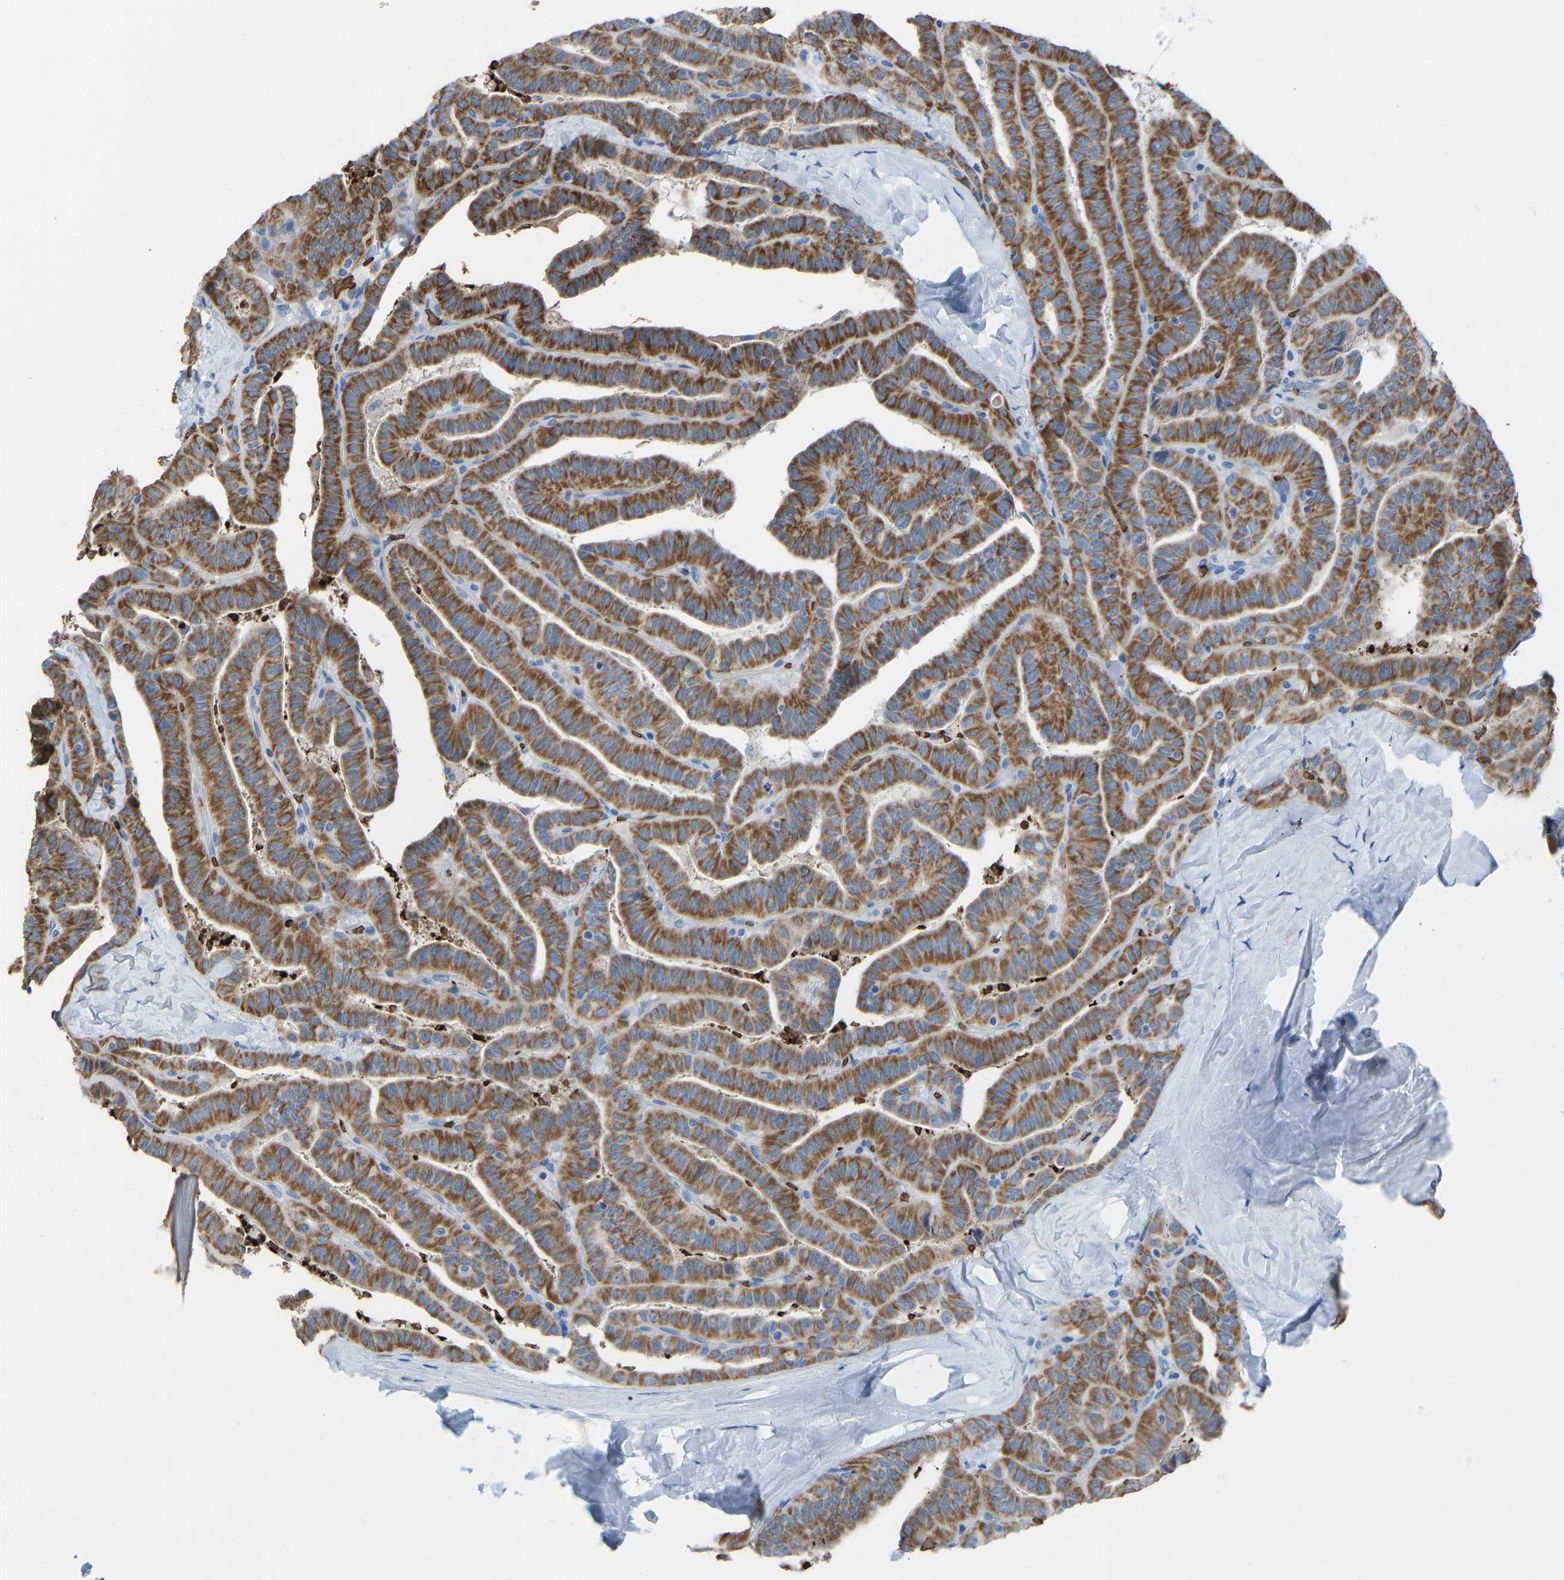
{"staining": {"intensity": "moderate", "quantity": ">75%", "location": "cytoplasmic/membranous"}, "tissue": "thyroid cancer", "cell_type": "Tumor cells", "image_type": "cancer", "snomed": [{"axis": "morphology", "description": "Papillary adenocarcinoma, NOS"}, {"axis": "topography", "description": "Thyroid gland"}], "caption": "Thyroid cancer tissue reveals moderate cytoplasmic/membranous expression in about >75% of tumor cells", "gene": "PIGS", "patient": {"sex": "male", "age": 77}}